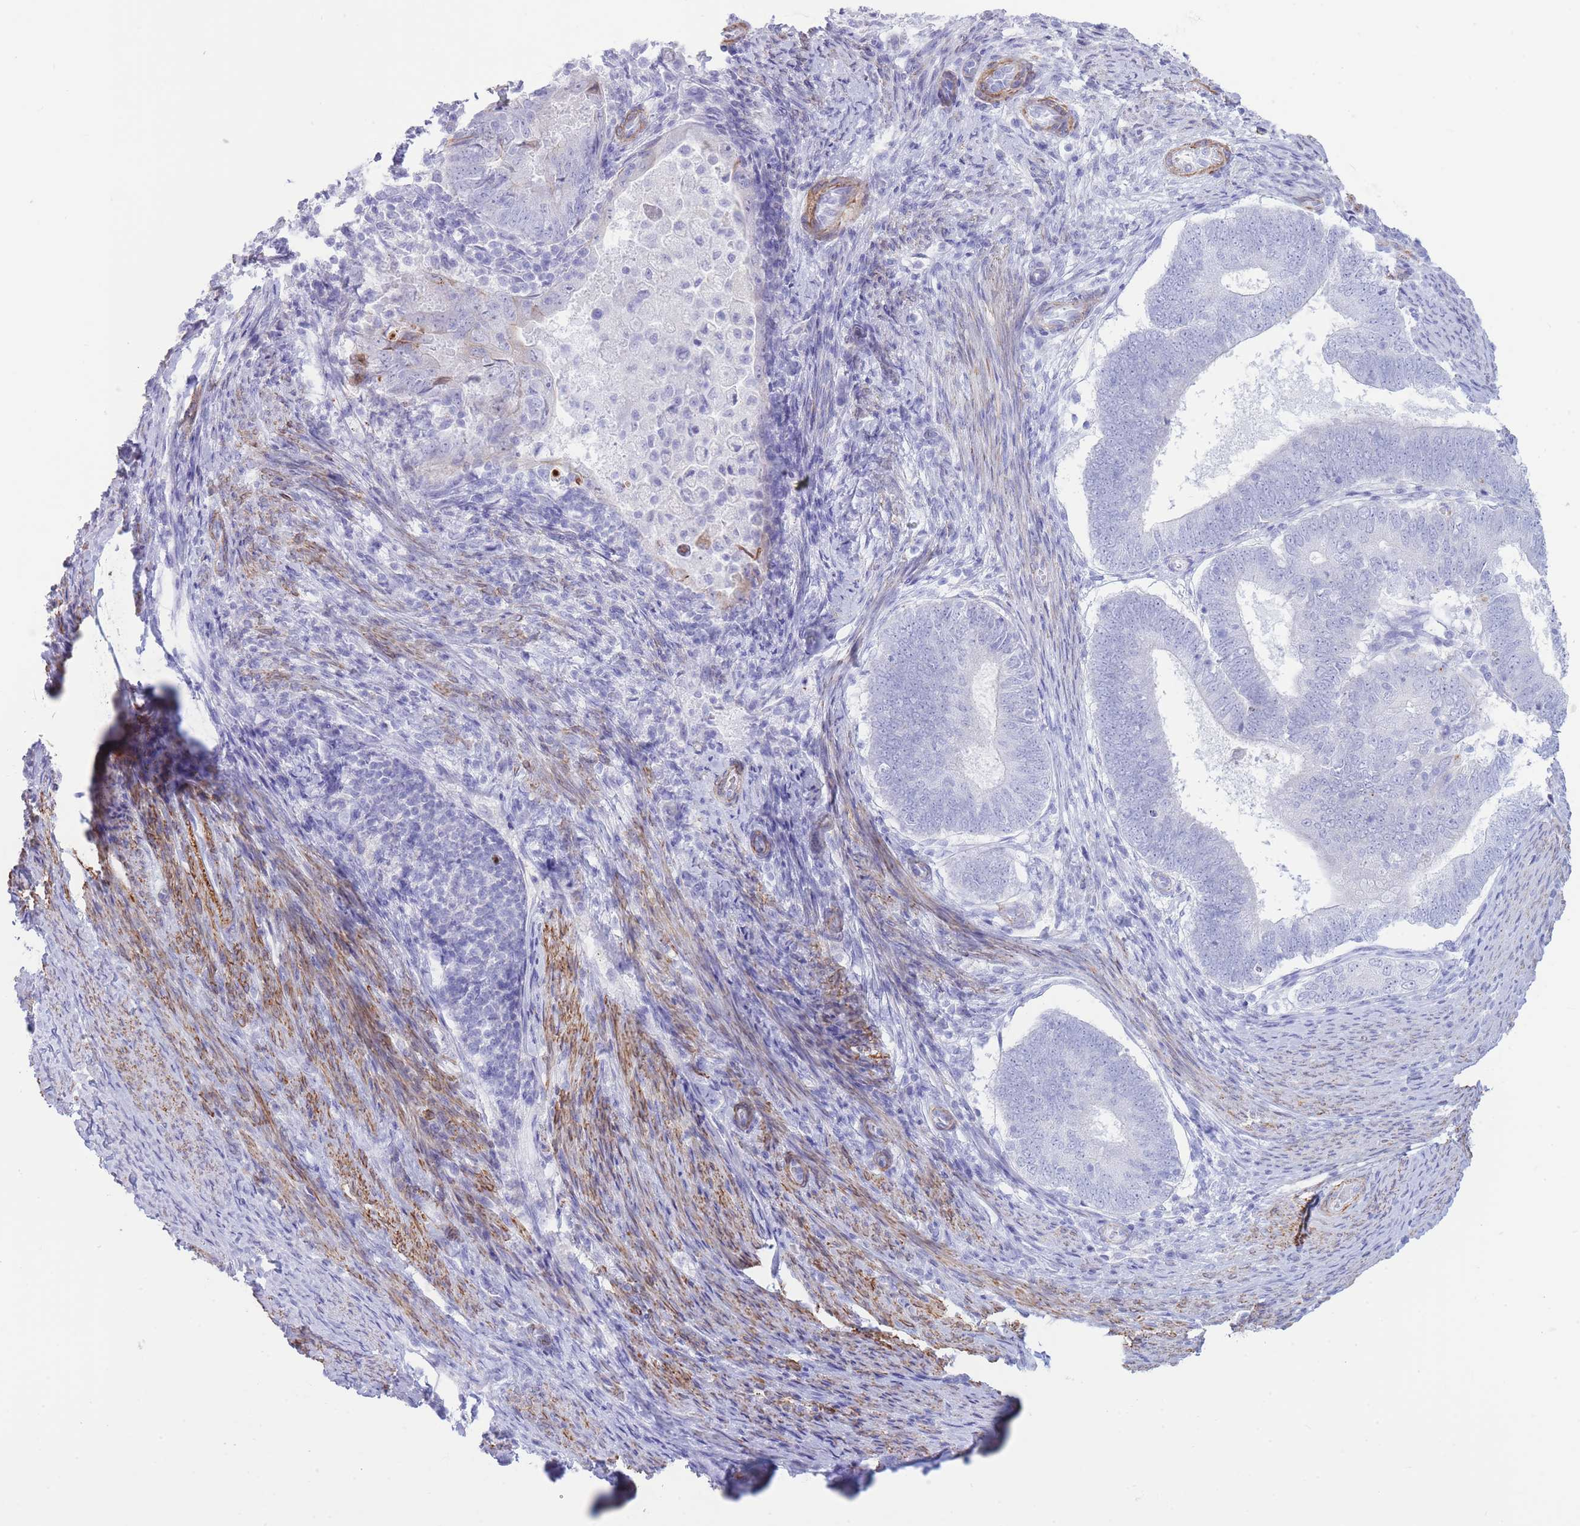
{"staining": {"intensity": "negative", "quantity": "none", "location": "none"}, "tissue": "endometrial cancer", "cell_type": "Tumor cells", "image_type": "cancer", "snomed": [{"axis": "morphology", "description": "Adenocarcinoma, NOS"}, {"axis": "topography", "description": "Endometrium"}], "caption": "Immunohistochemical staining of human endometrial adenocarcinoma displays no significant expression in tumor cells. (Brightfield microscopy of DAB immunohistochemistry (IHC) at high magnification).", "gene": "VWA8", "patient": {"sex": "female", "age": 70}}